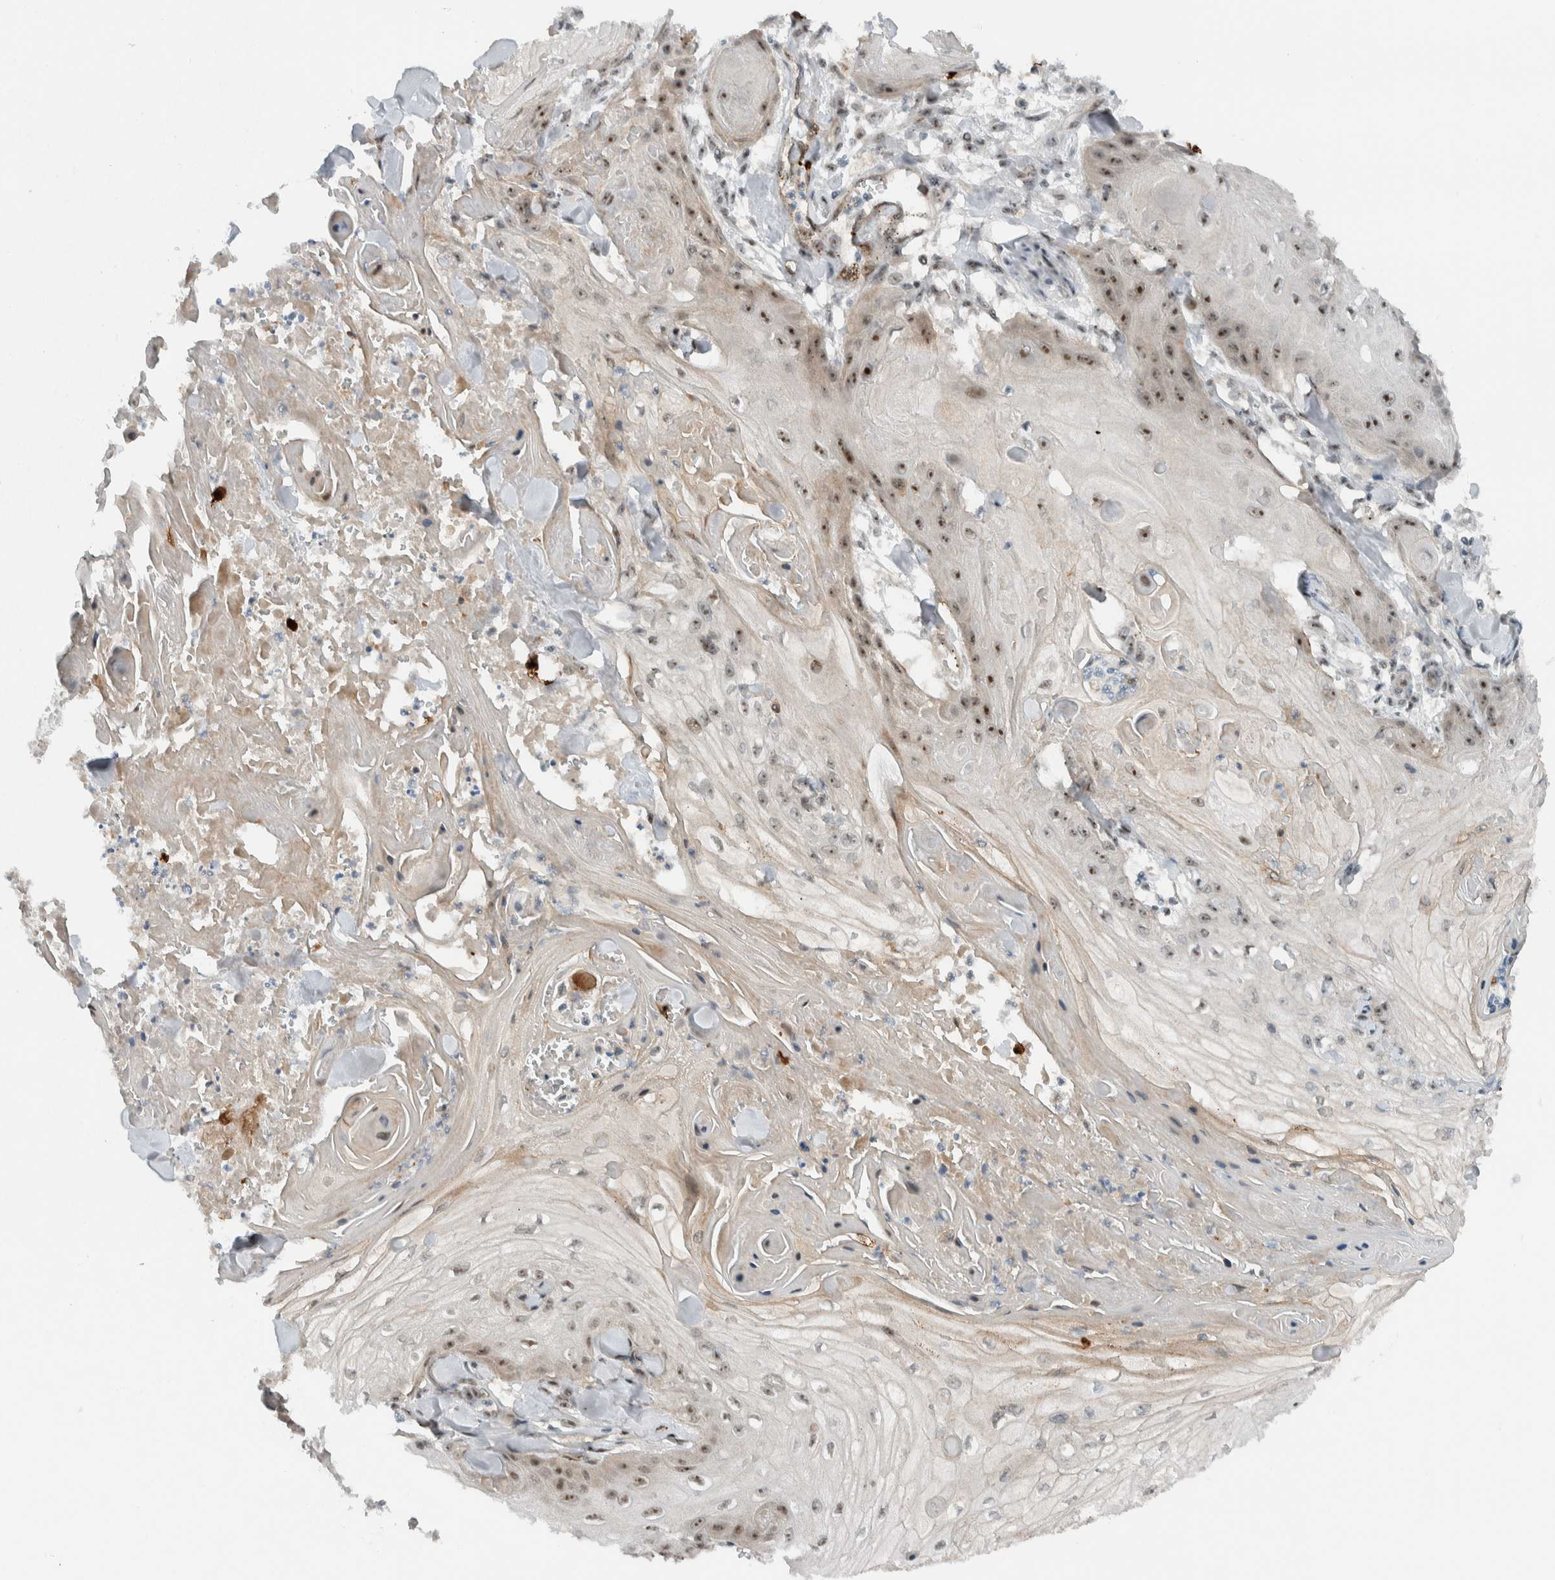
{"staining": {"intensity": "strong", "quantity": ">75%", "location": "nuclear"}, "tissue": "skin cancer", "cell_type": "Tumor cells", "image_type": "cancer", "snomed": [{"axis": "morphology", "description": "Squamous cell carcinoma, NOS"}, {"axis": "topography", "description": "Skin"}], "caption": "Immunohistochemical staining of human squamous cell carcinoma (skin) exhibits strong nuclear protein expression in about >75% of tumor cells.", "gene": "ZFP91", "patient": {"sex": "male", "age": 74}}